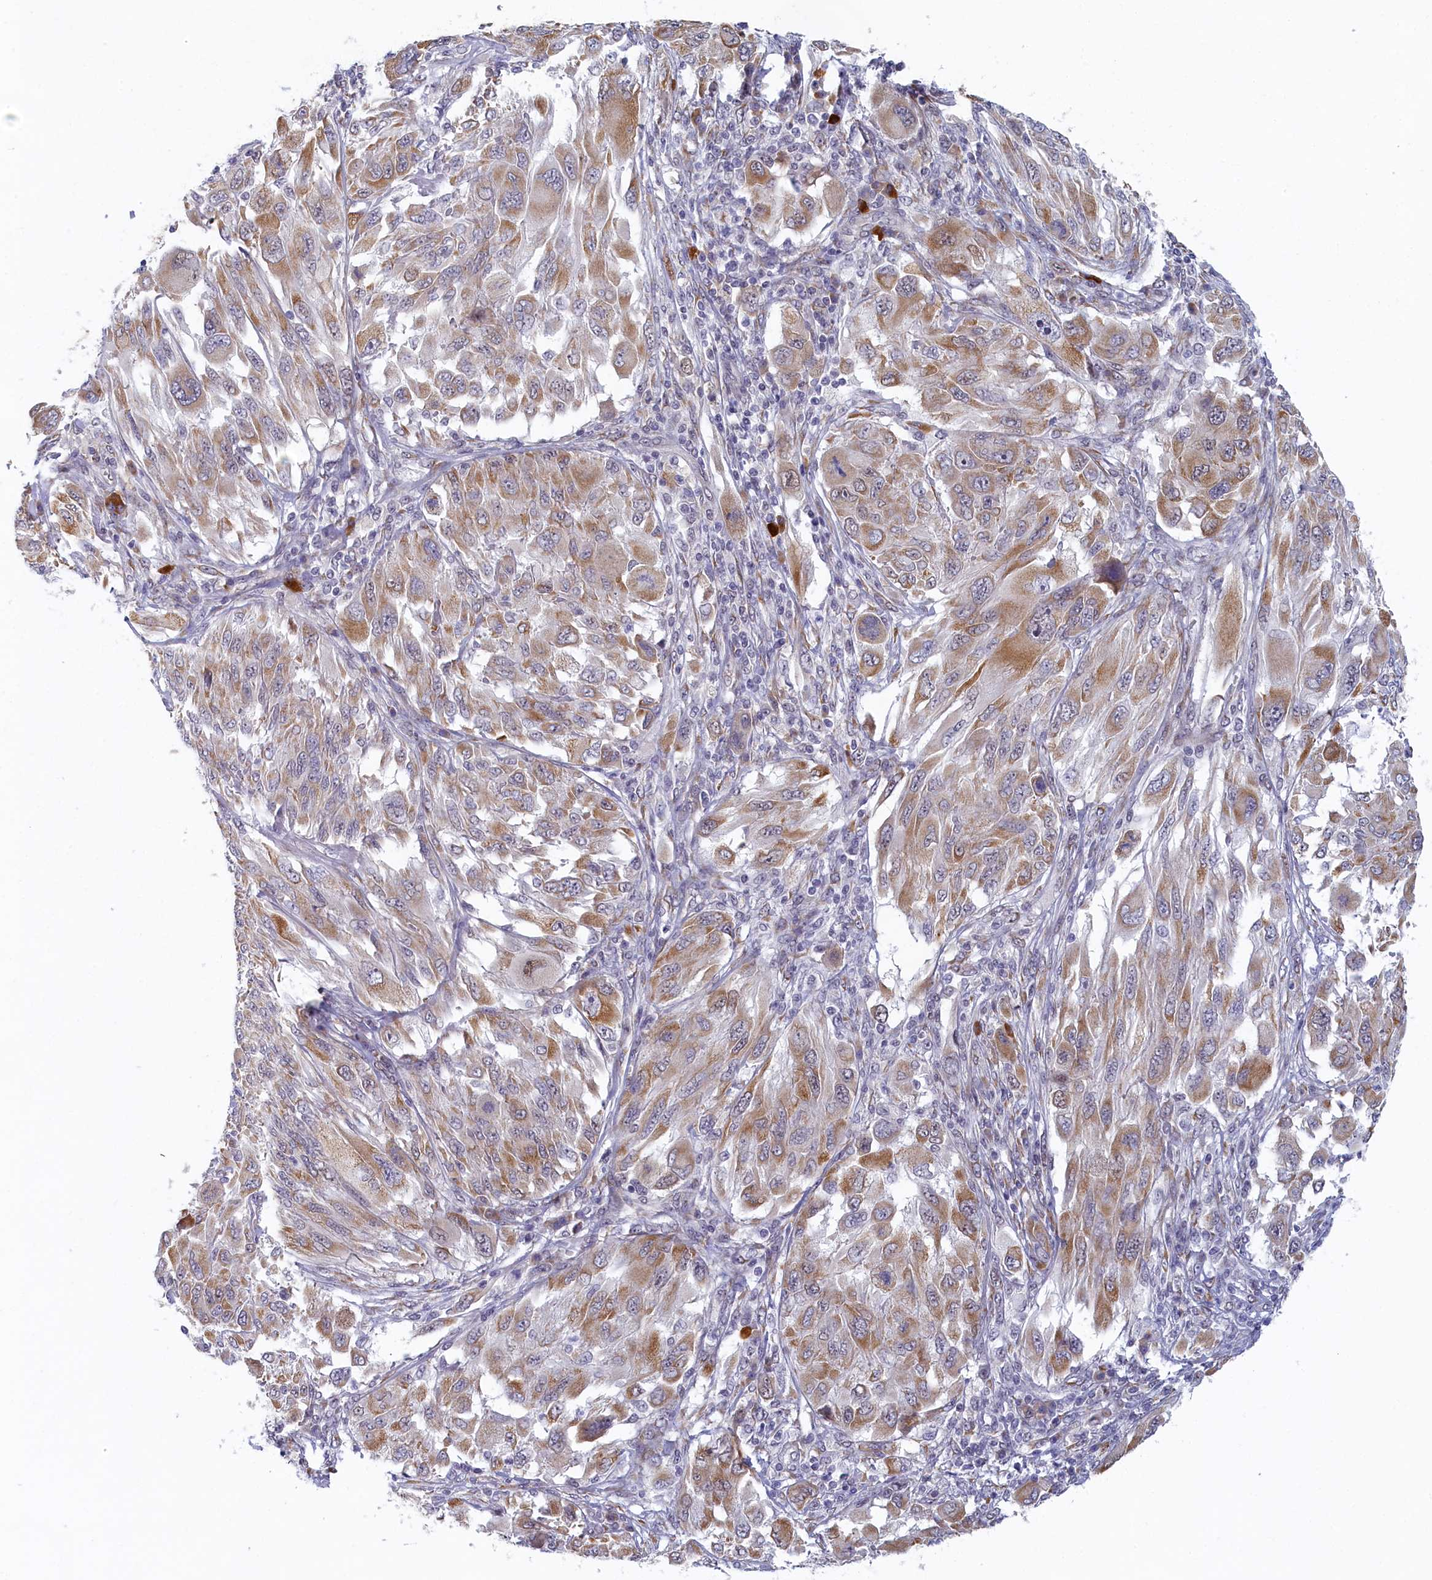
{"staining": {"intensity": "moderate", "quantity": ">75%", "location": "cytoplasmic/membranous"}, "tissue": "melanoma", "cell_type": "Tumor cells", "image_type": "cancer", "snomed": [{"axis": "morphology", "description": "Malignant melanoma, NOS"}, {"axis": "topography", "description": "Skin"}], "caption": "Immunohistochemical staining of melanoma reveals moderate cytoplasmic/membranous protein expression in about >75% of tumor cells.", "gene": "DNAJC17", "patient": {"sex": "female", "age": 91}}